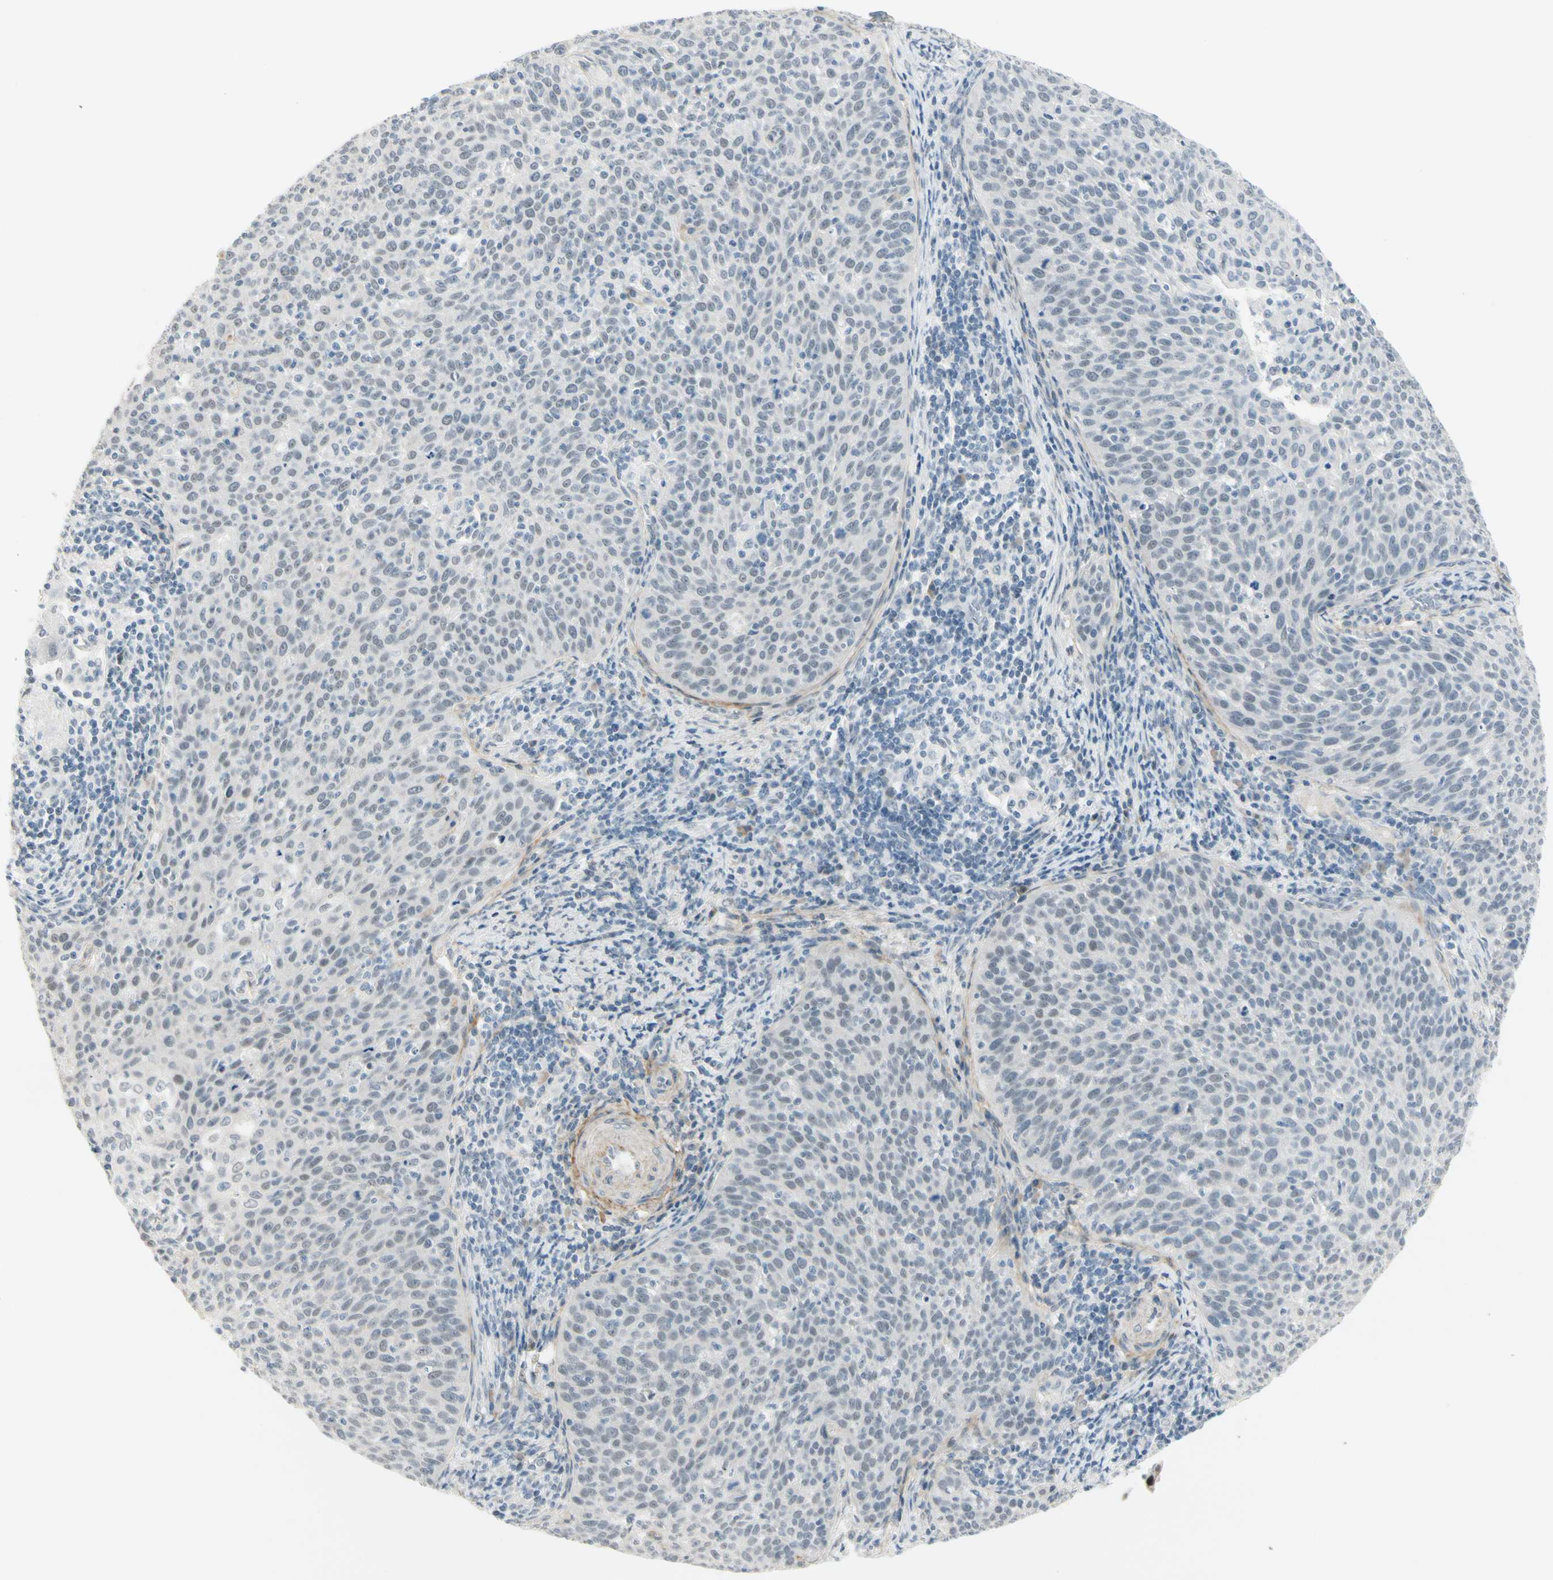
{"staining": {"intensity": "negative", "quantity": "none", "location": "none"}, "tissue": "cervical cancer", "cell_type": "Tumor cells", "image_type": "cancer", "snomed": [{"axis": "morphology", "description": "Squamous cell carcinoma, NOS"}, {"axis": "topography", "description": "Cervix"}], "caption": "High magnification brightfield microscopy of cervical cancer (squamous cell carcinoma) stained with DAB (brown) and counterstained with hematoxylin (blue): tumor cells show no significant positivity. (Brightfield microscopy of DAB (3,3'-diaminobenzidine) immunohistochemistry (IHC) at high magnification).", "gene": "ASPN", "patient": {"sex": "female", "age": 38}}